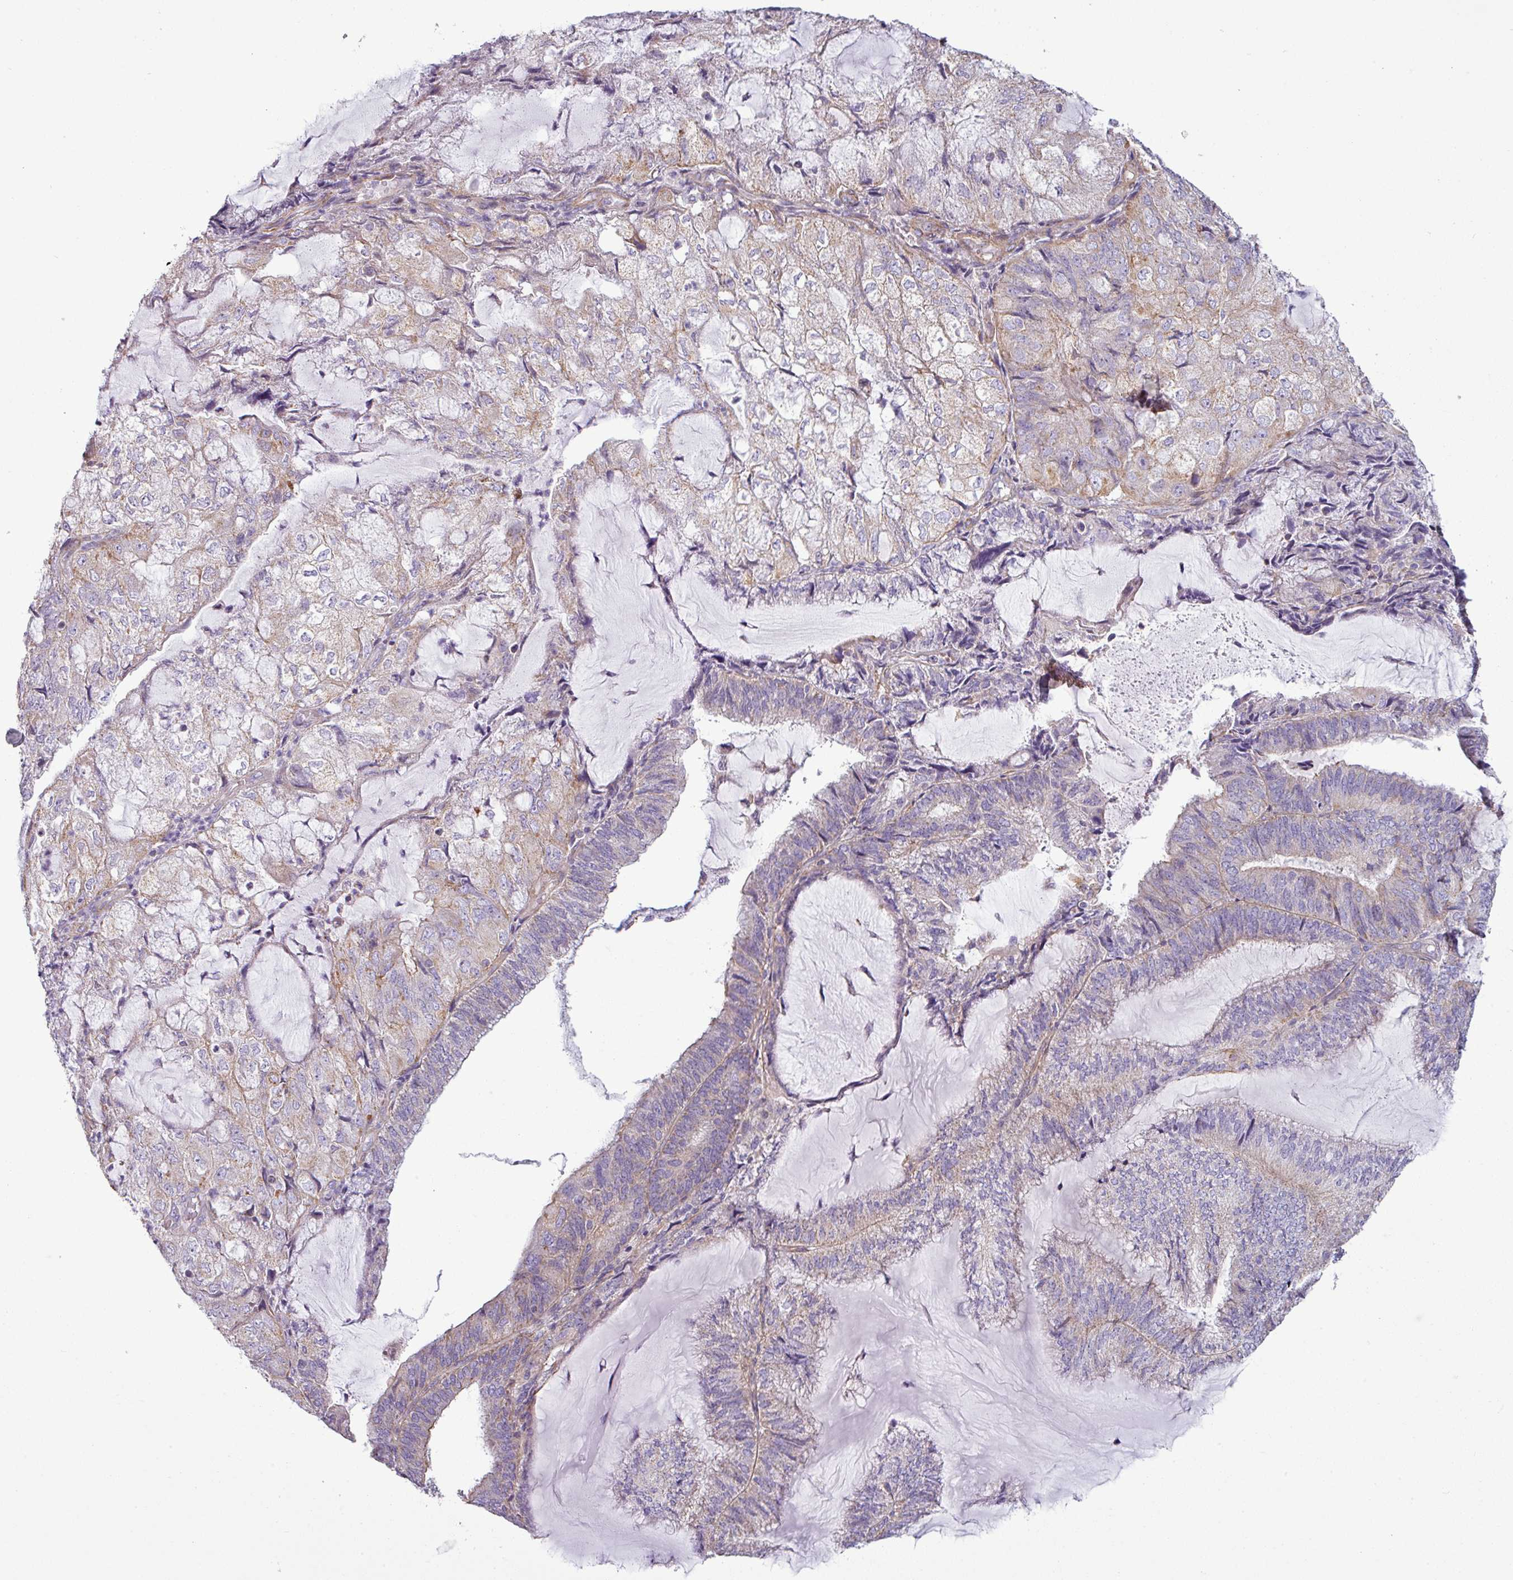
{"staining": {"intensity": "weak", "quantity": "<25%", "location": "cytoplasmic/membranous"}, "tissue": "endometrial cancer", "cell_type": "Tumor cells", "image_type": "cancer", "snomed": [{"axis": "morphology", "description": "Adenocarcinoma, NOS"}, {"axis": "topography", "description": "Endometrium"}], "caption": "This is an immunohistochemistry histopathology image of human endometrial adenocarcinoma. There is no staining in tumor cells.", "gene": "BTN2A2", "patient": {"sex": "female", "age": 81}}